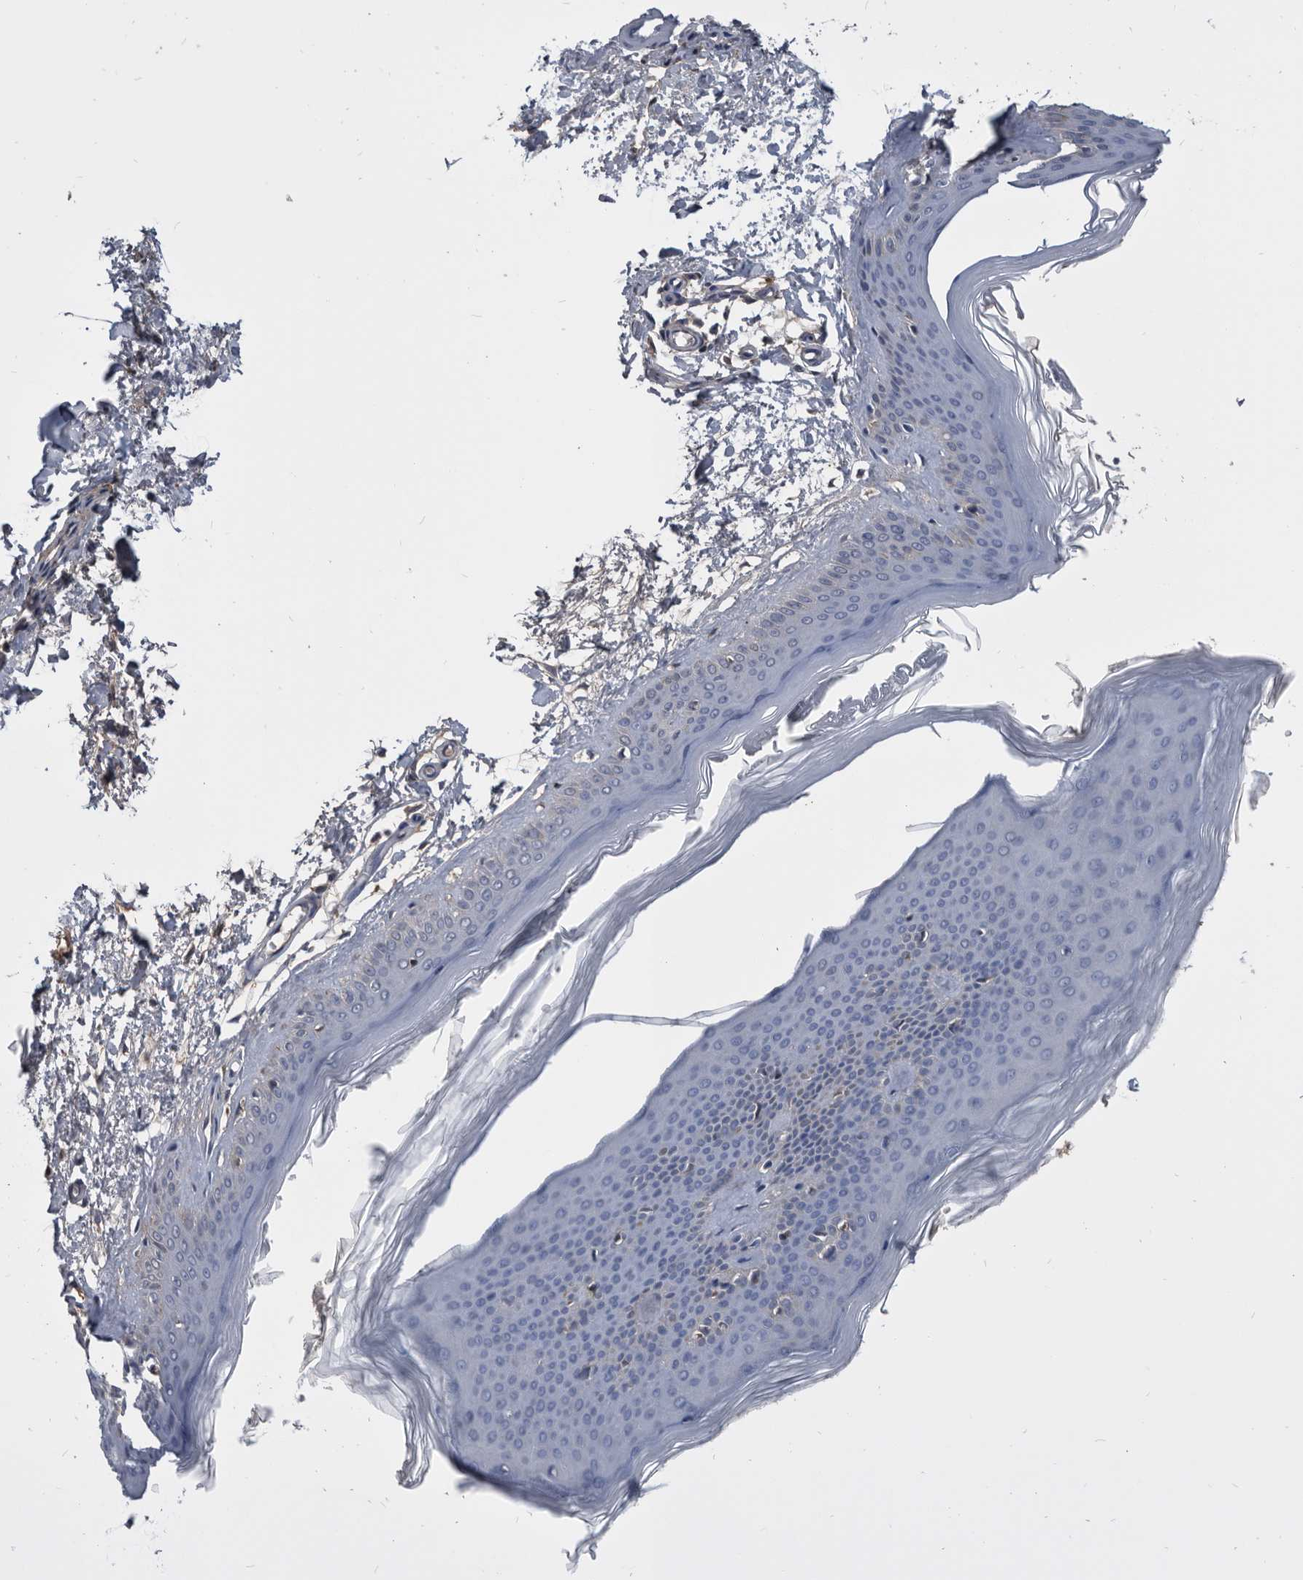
{"staining": {"intensity": "negative", "quantity": "none", "location": "none"}, "tissue": "skin", "cell_type": "Fibroblasts", "image_type": "normal", "snomed": [{"axis": "morphology", "description": "Normal tissue, NOS"}, {"axis": "topography", "description": "Skin"}], "caption": "IHC photomicrograph of benign skin: human skin stained with DAB reveals no significant protein positivity in fibroblasts. (DAB immunohistochemistry visualized using brightfield microscopy, high magnification).", "gene": "PDXK", "patient": {"sex": "female", "age": 27}}